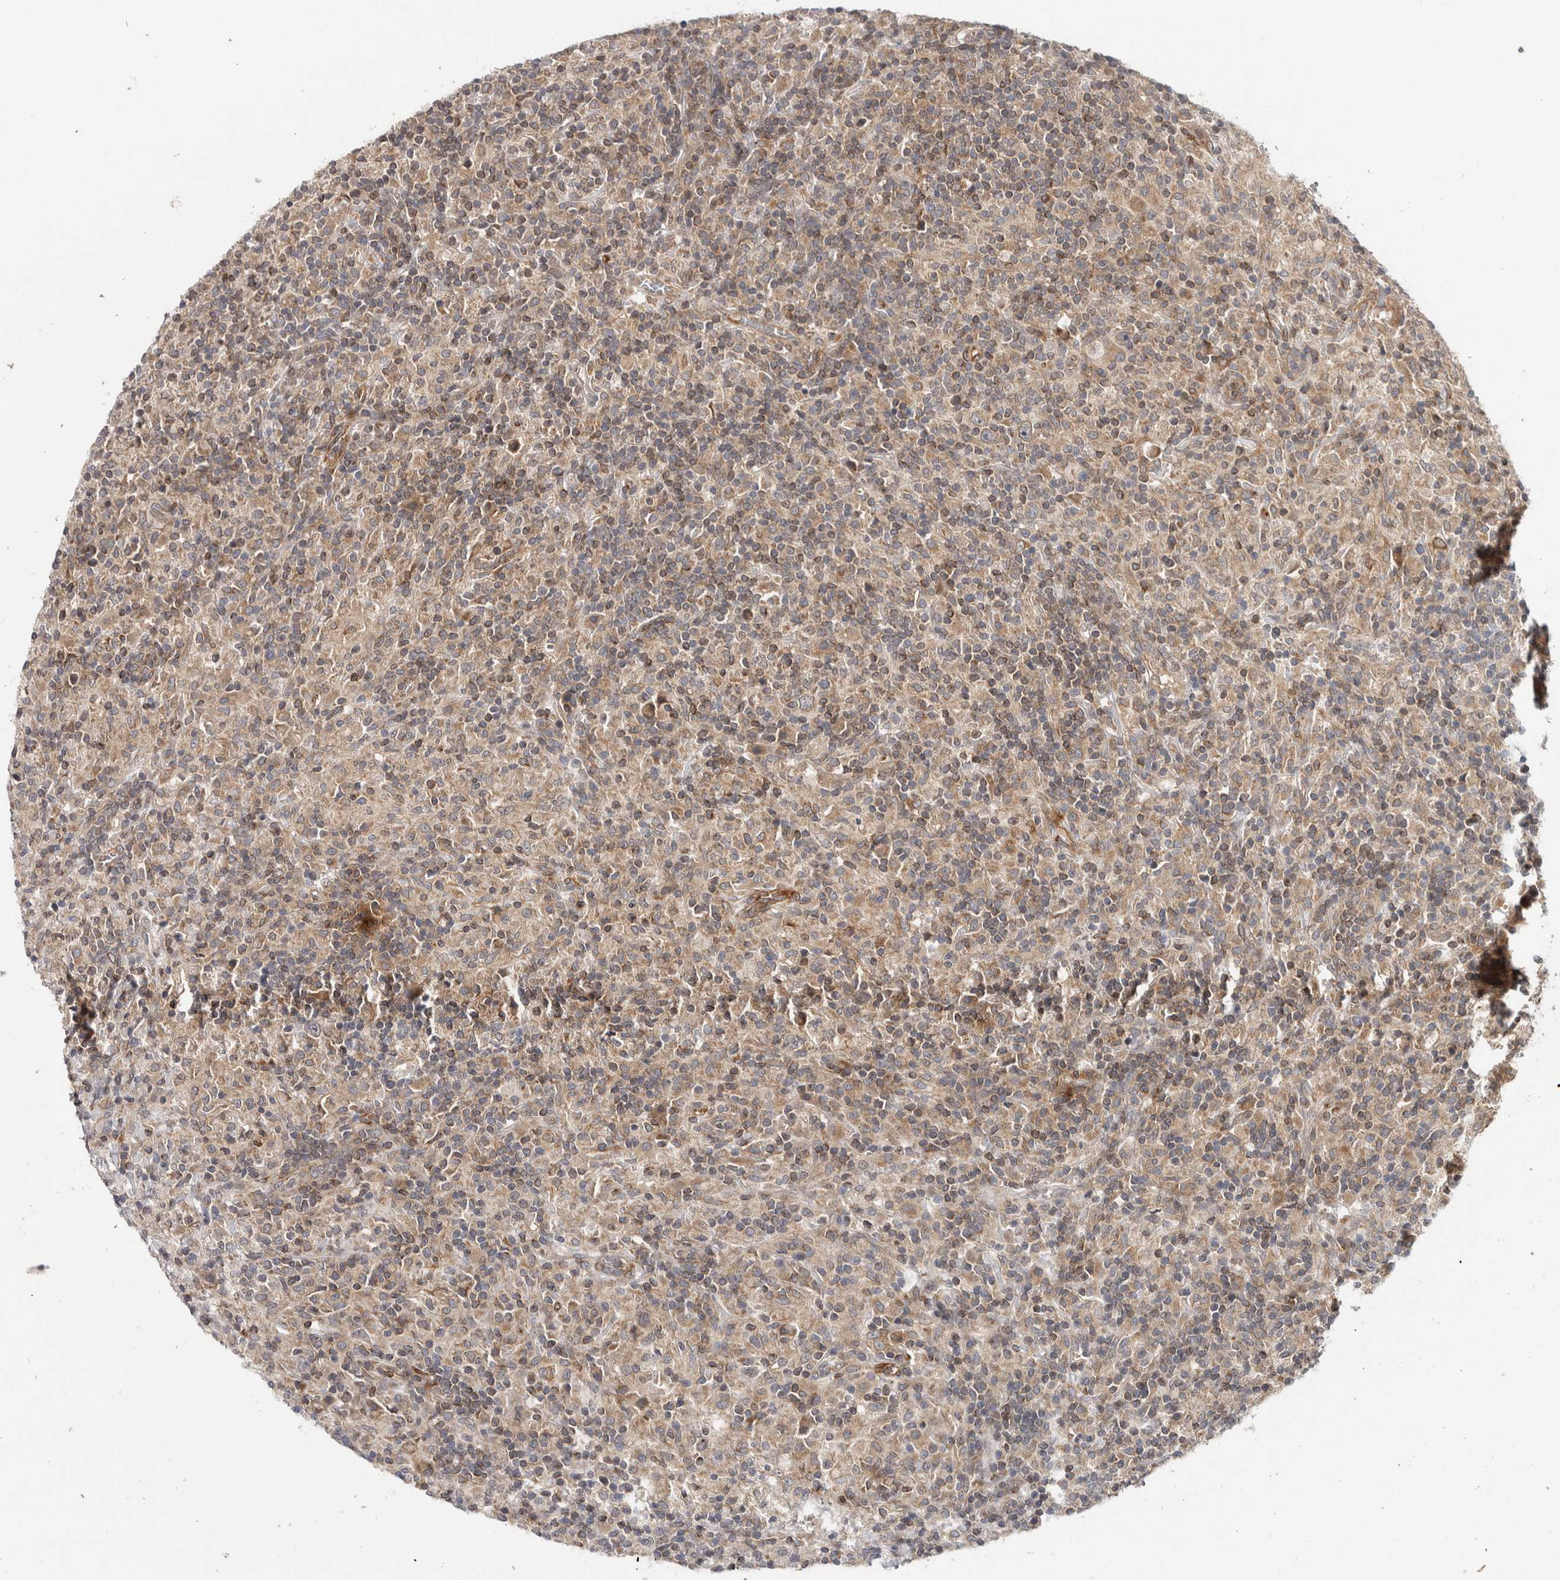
{"staining": {"intensity": "negative", "quantity": "none", "location": "none"}, "tissue": "lymphoma", "cell_type": "Tumor cells", "image_type": "cancer", "snomed": [{"axis": "morphology", "description": "Hodgkin's disease, NOS"}, {"axis": "topography", "description": "Lymph node"}], "caption": "Protein analysis of lymphoma demonstrates no significant staining in tumor cells.", "gene": "HMOX2", "patient": {"sex": "male", "age": 70}}